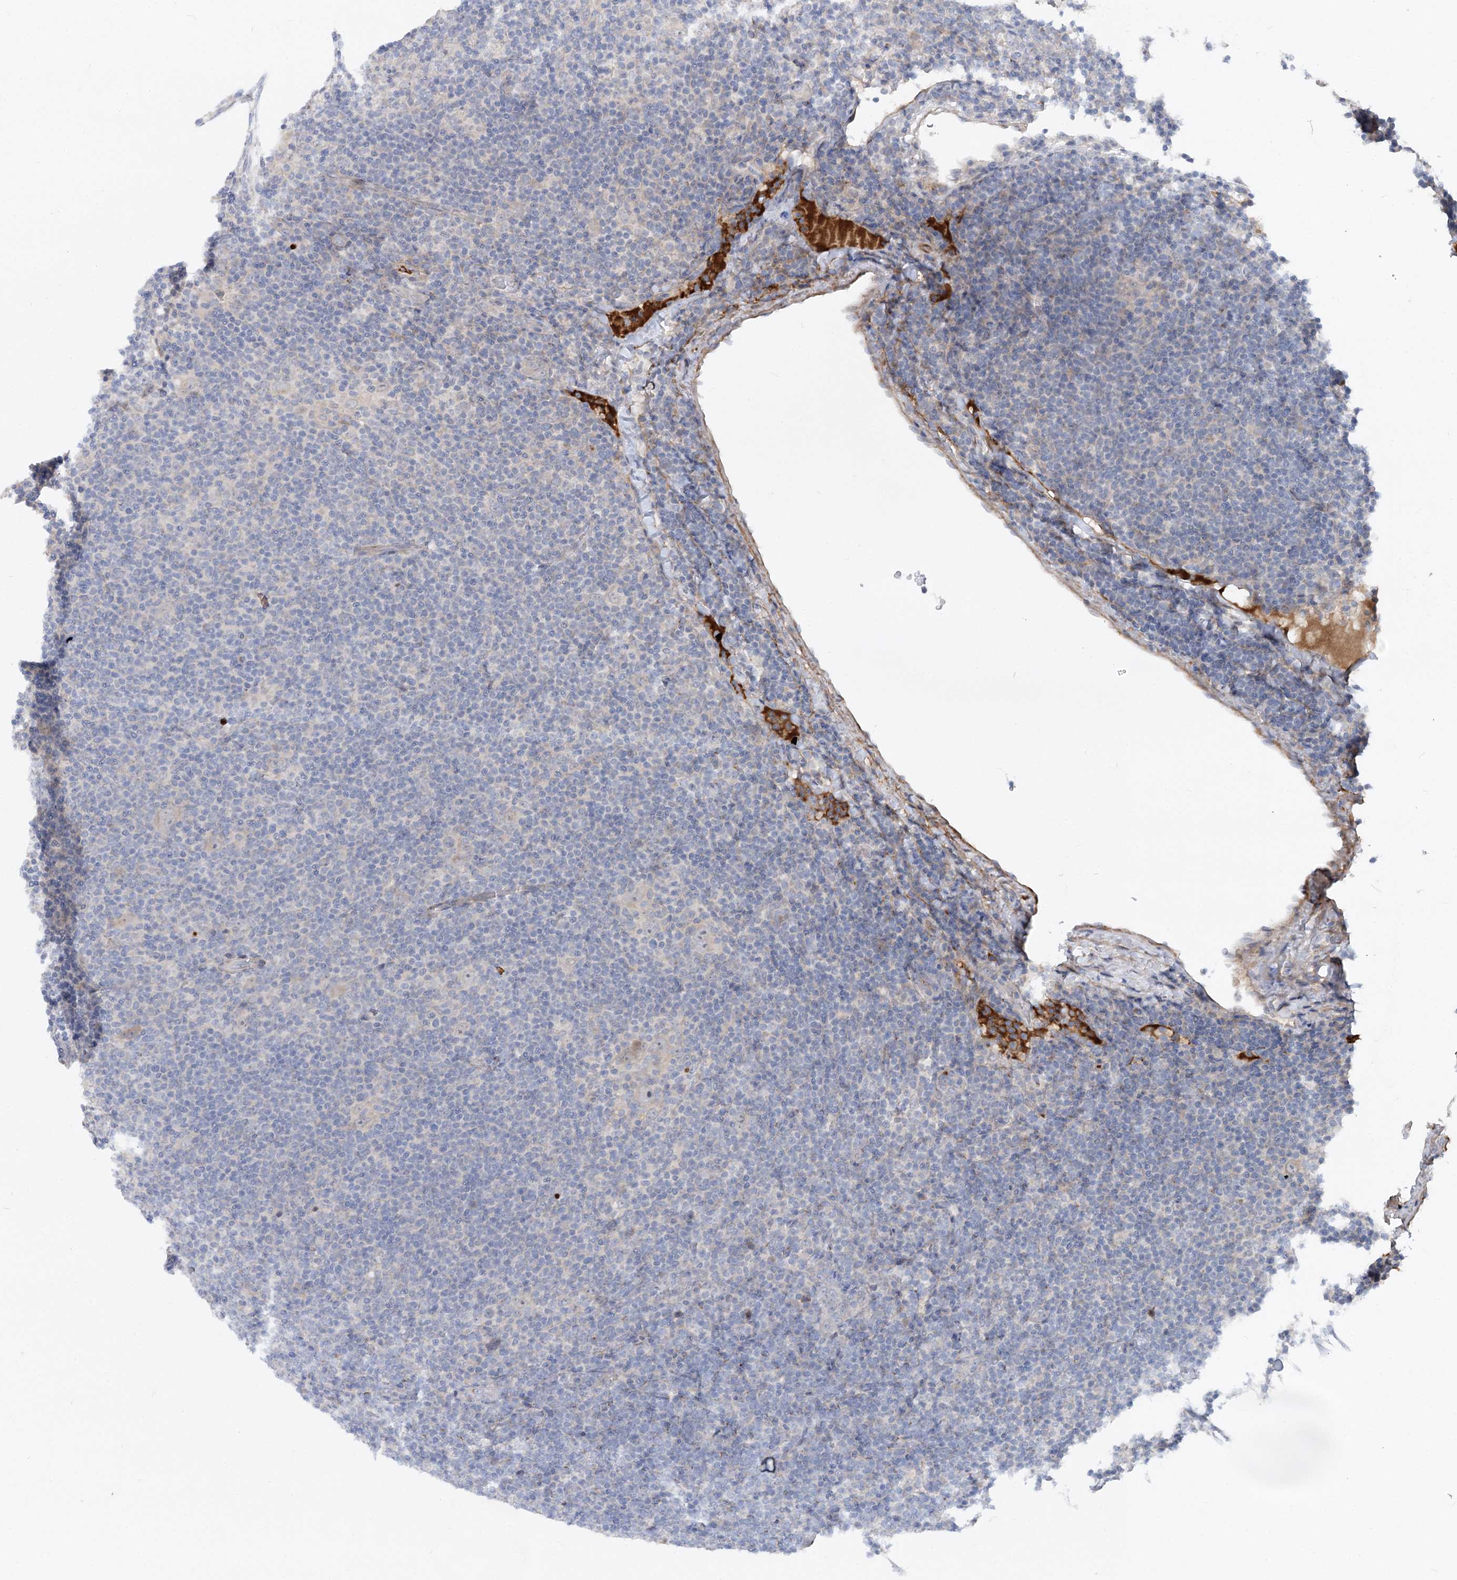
{"staining": {"intensity": "negative", "quantity": "none", "location": "none"}, "tissue": "lymphoma", "cell_type": "Tumor cells", "image_type": "cancer", "snomed": [{"axis": "morphology", "description": "Hodgkin's disease, NOS"}, {"axis": "topography", "description": "Lymph node"}], "caption": "Tumor cells show no significant protein positivity in lymphoma. The staining is performed using DAB brown chromogen with nuclei counter-stained in using hematoxylin.", "gene": "FGF19", "patient": {"sex": "female", "age": 57}}